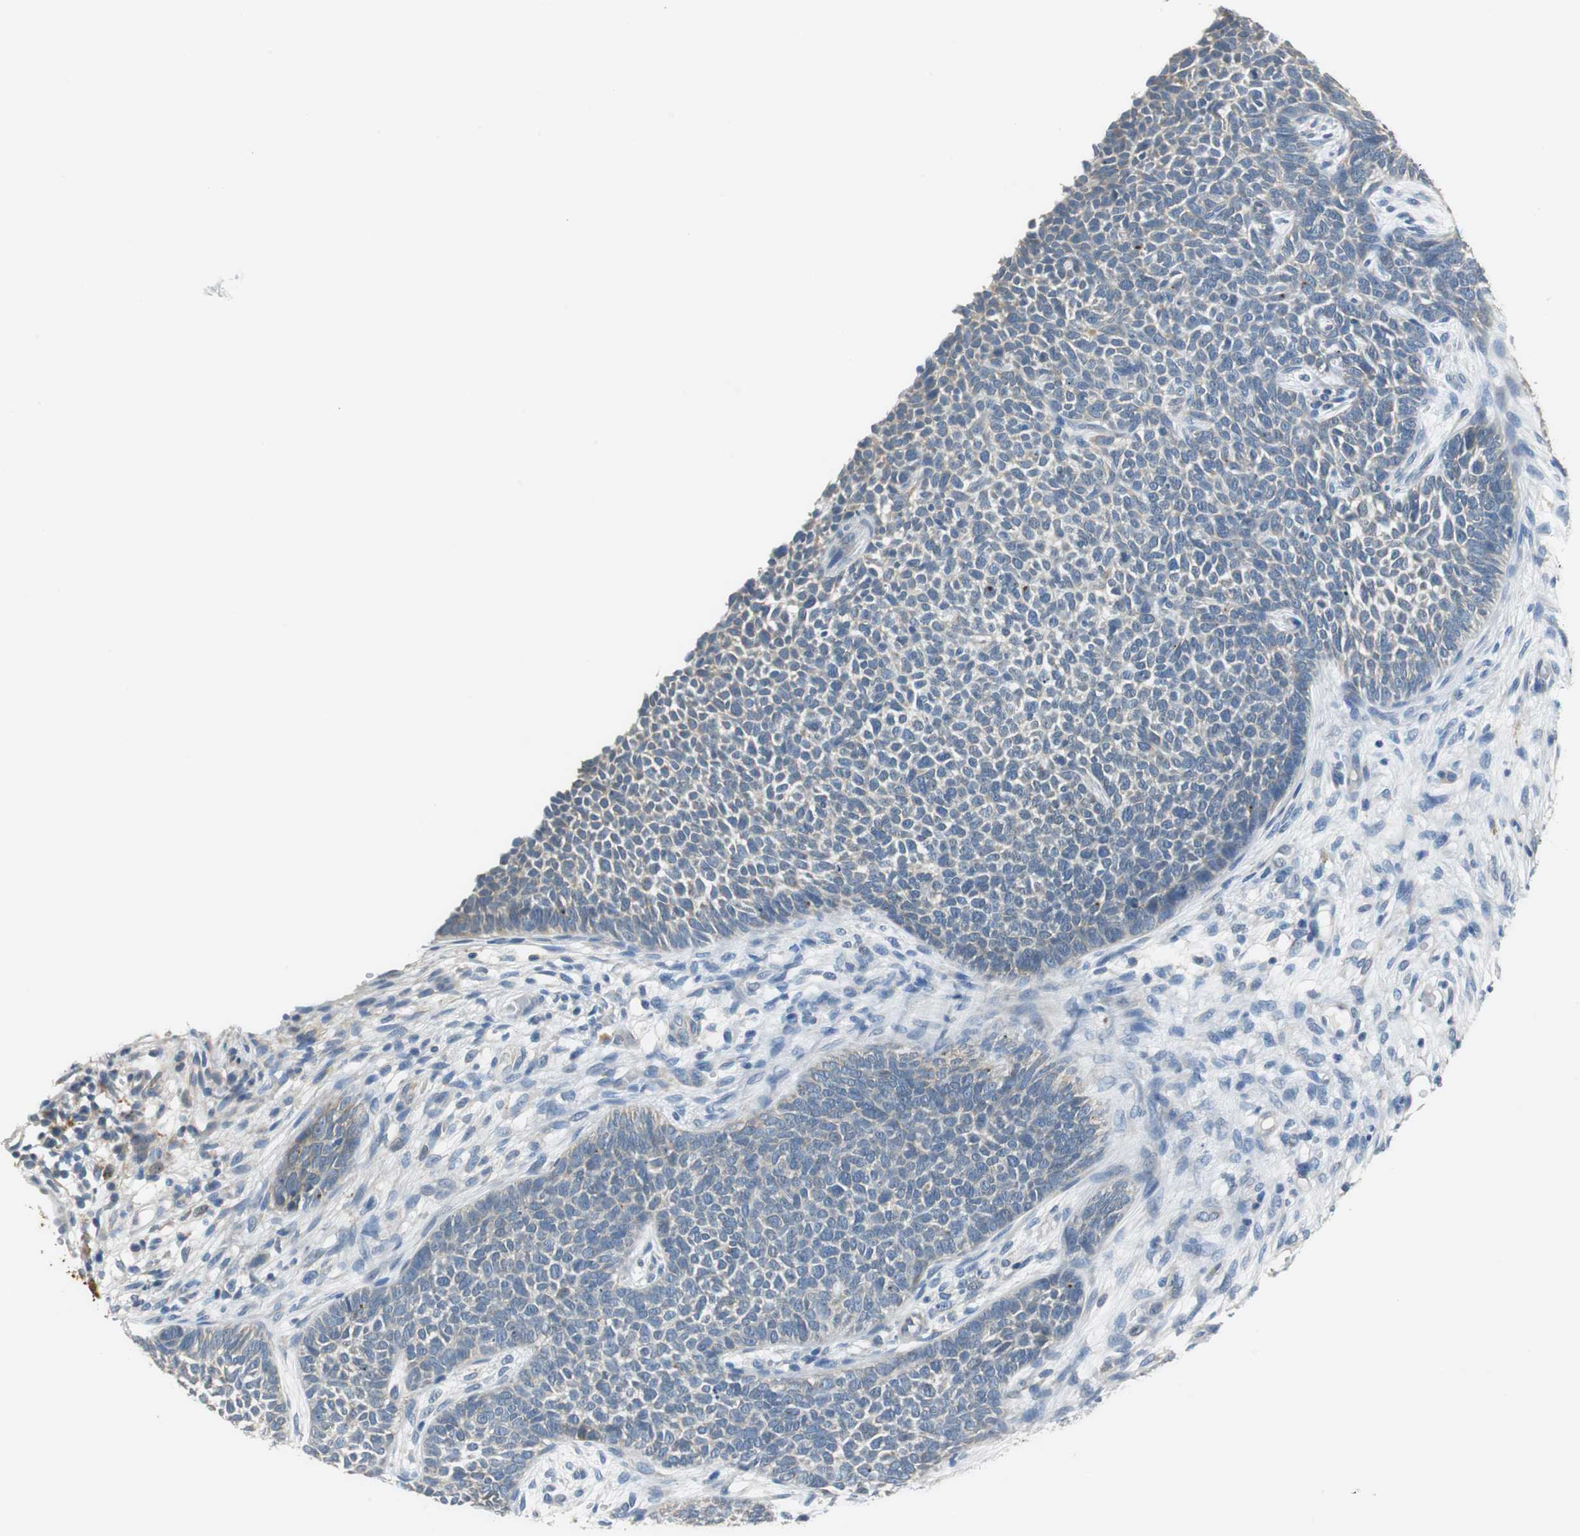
{"staining": {"intensity": "negative", "quantity": "none", "location": "none"}, "tissue": "skin cancer", "cell_type": "Tumor cells", "image_type": "cancer", "snomed": [{"axis": "morphology", "description": "Basal cell carcinoma"}, {"axis": "topography", "description": "Skin"}], "caption": "Tumor cells show no significant protein staining in skin cancer (basal cell carcinoma).", "gene": "FADS2", "patient": {"sex": "female", "age": 84}}